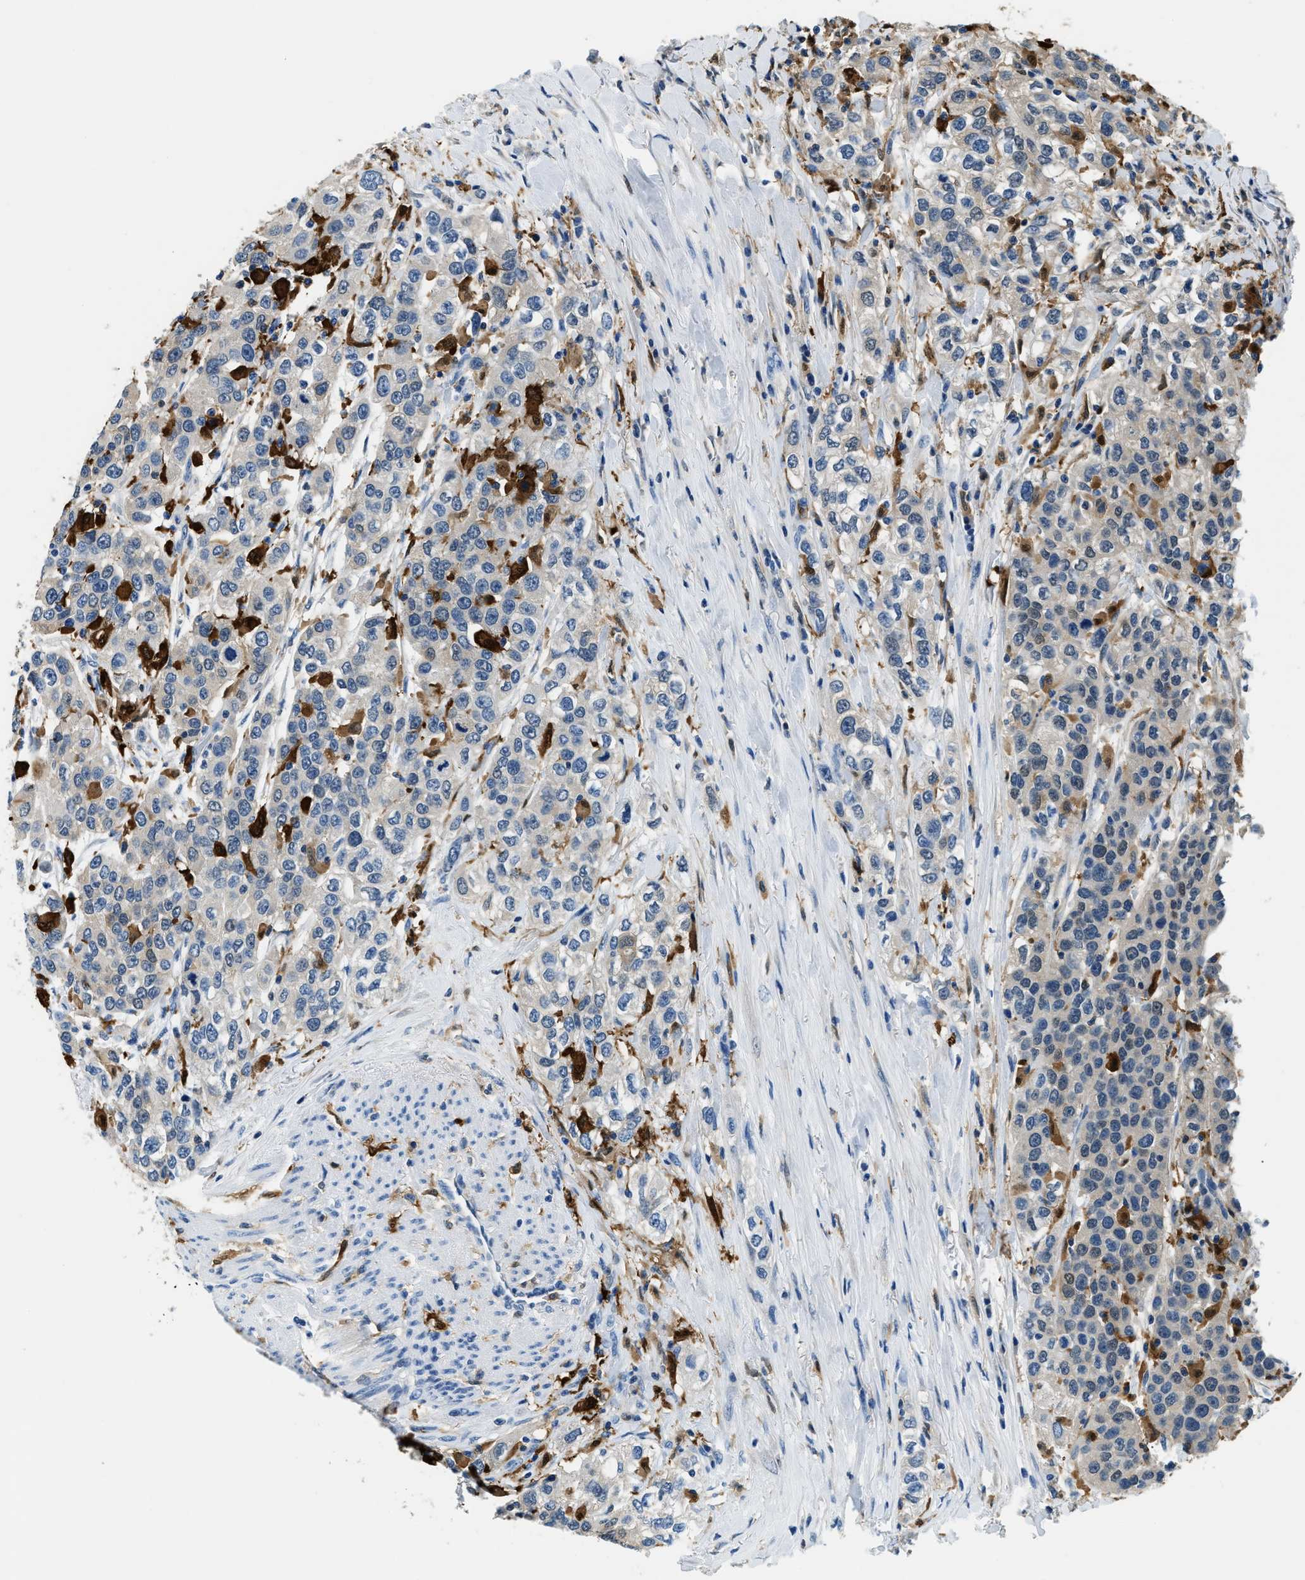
{"staining": {"intensity": "negative", "quantity": "none", "location": "none"}, "tissue": "urothelial cancer", "cell_type": "Tumor cells", "image_type": "cancer", "snomed": [{"axis": "morphology", "description": "Urothelial carcinoma, High grade"}, {"axis": "topography", "description": "Urinary bladder"}], "caption": "Immunohistochemistry micrograph of human urothelial cancer stained for a protein (brown), which exhibits no expression in tumor cells.", "gene": "CAPG", "patient": {"sex": "female", "age": 80}}